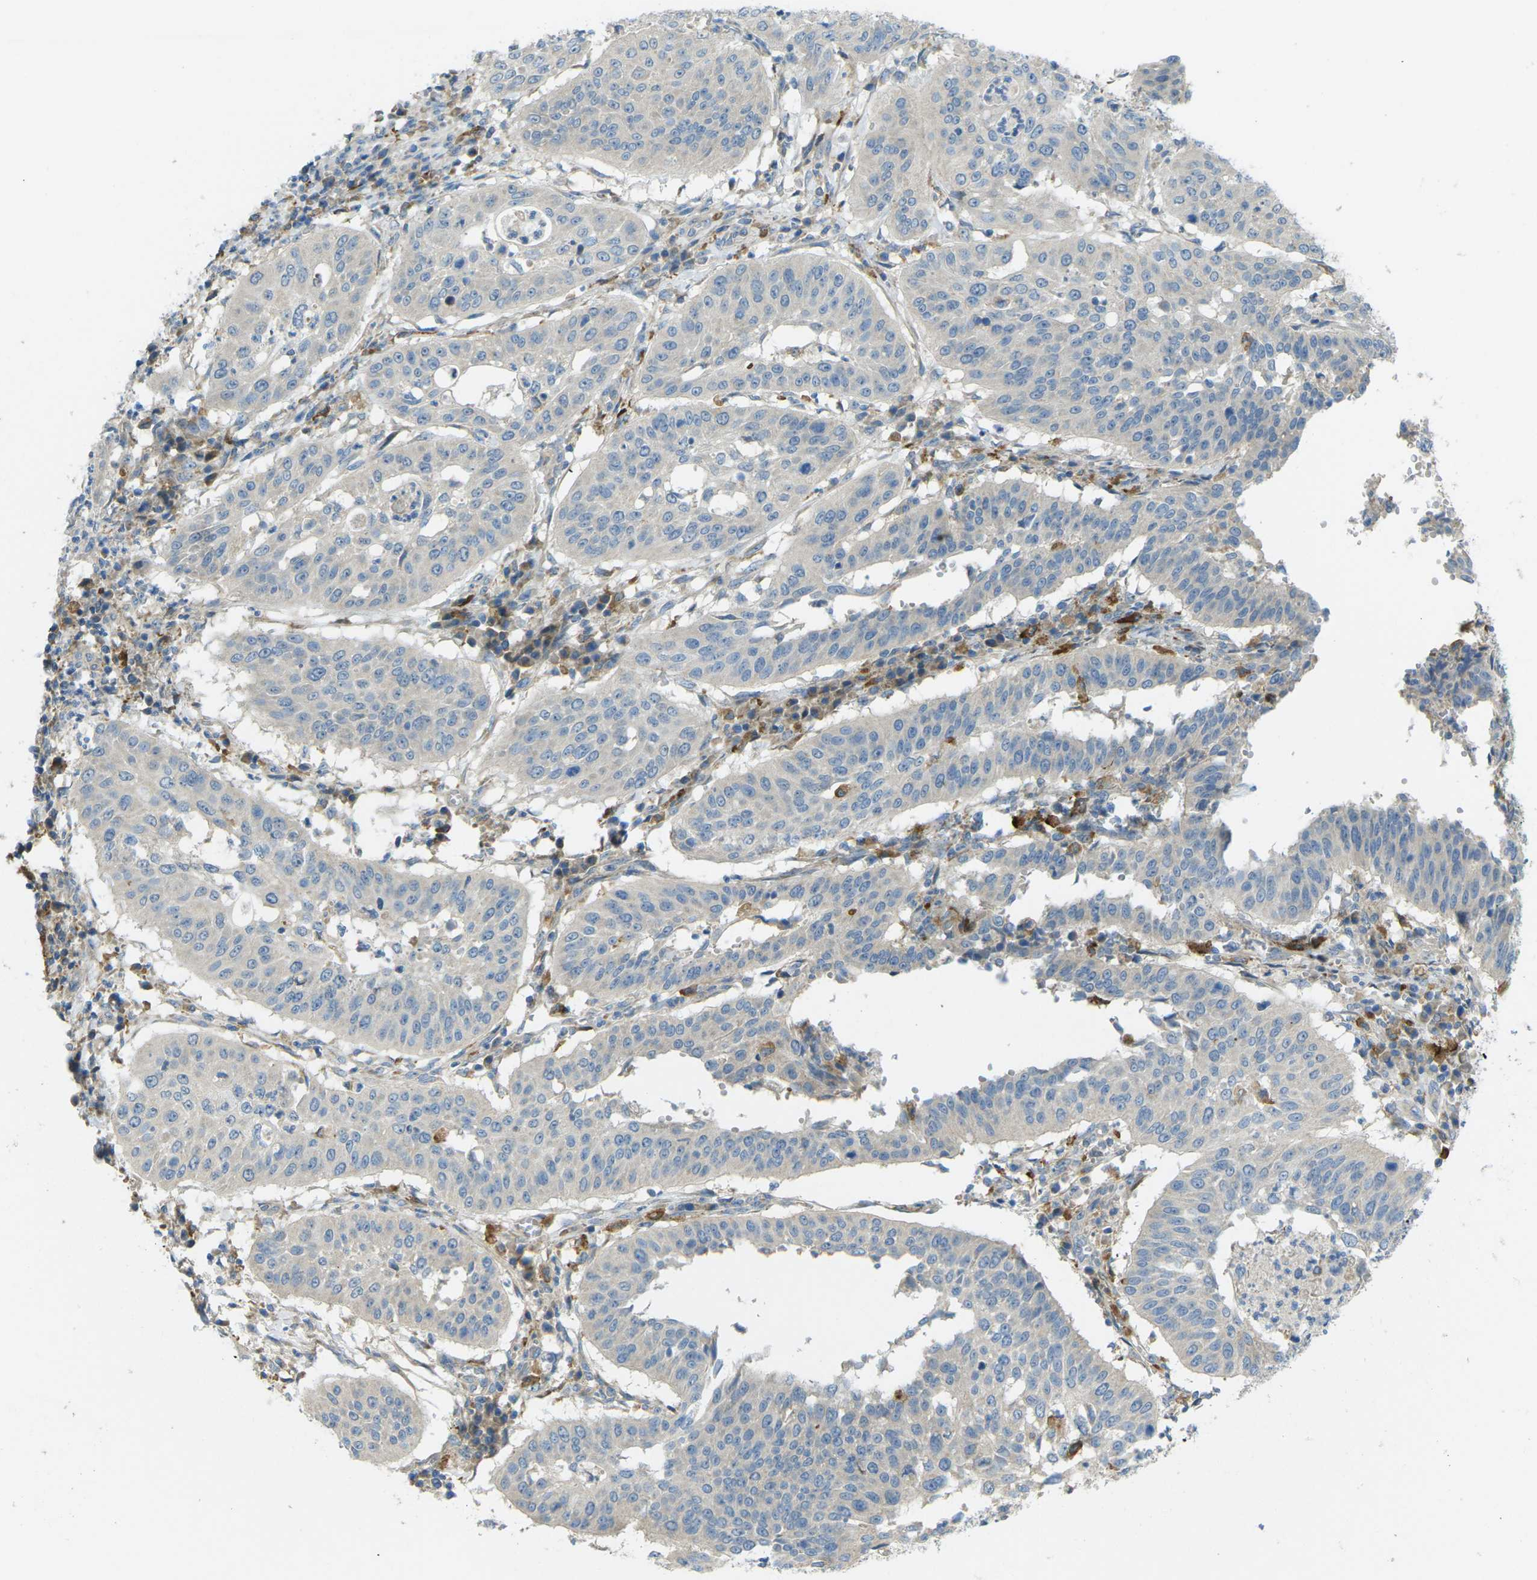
{"staining": {"intensity": "weak", "quantity": "<25%", "location": "cytoplasmic/membranous"}, "tissue": "cervical cancer", "cell_type": "Tumor cells", "image_type": "cancer", "snomed": [{"axis": "morphology", "description": "Normal tissue, NOS"}, {"axis": "morphology", "description": "Squamous cell carcinoma, NOS"}, {"axis": "topography", "description": "Cervix"}], "caption": "The photomicrograph demonstrates no significant staining in tumor cells of cervical cancer.", "gene": "MYLK4", "patient": {"sex": "female", "age": 39}}